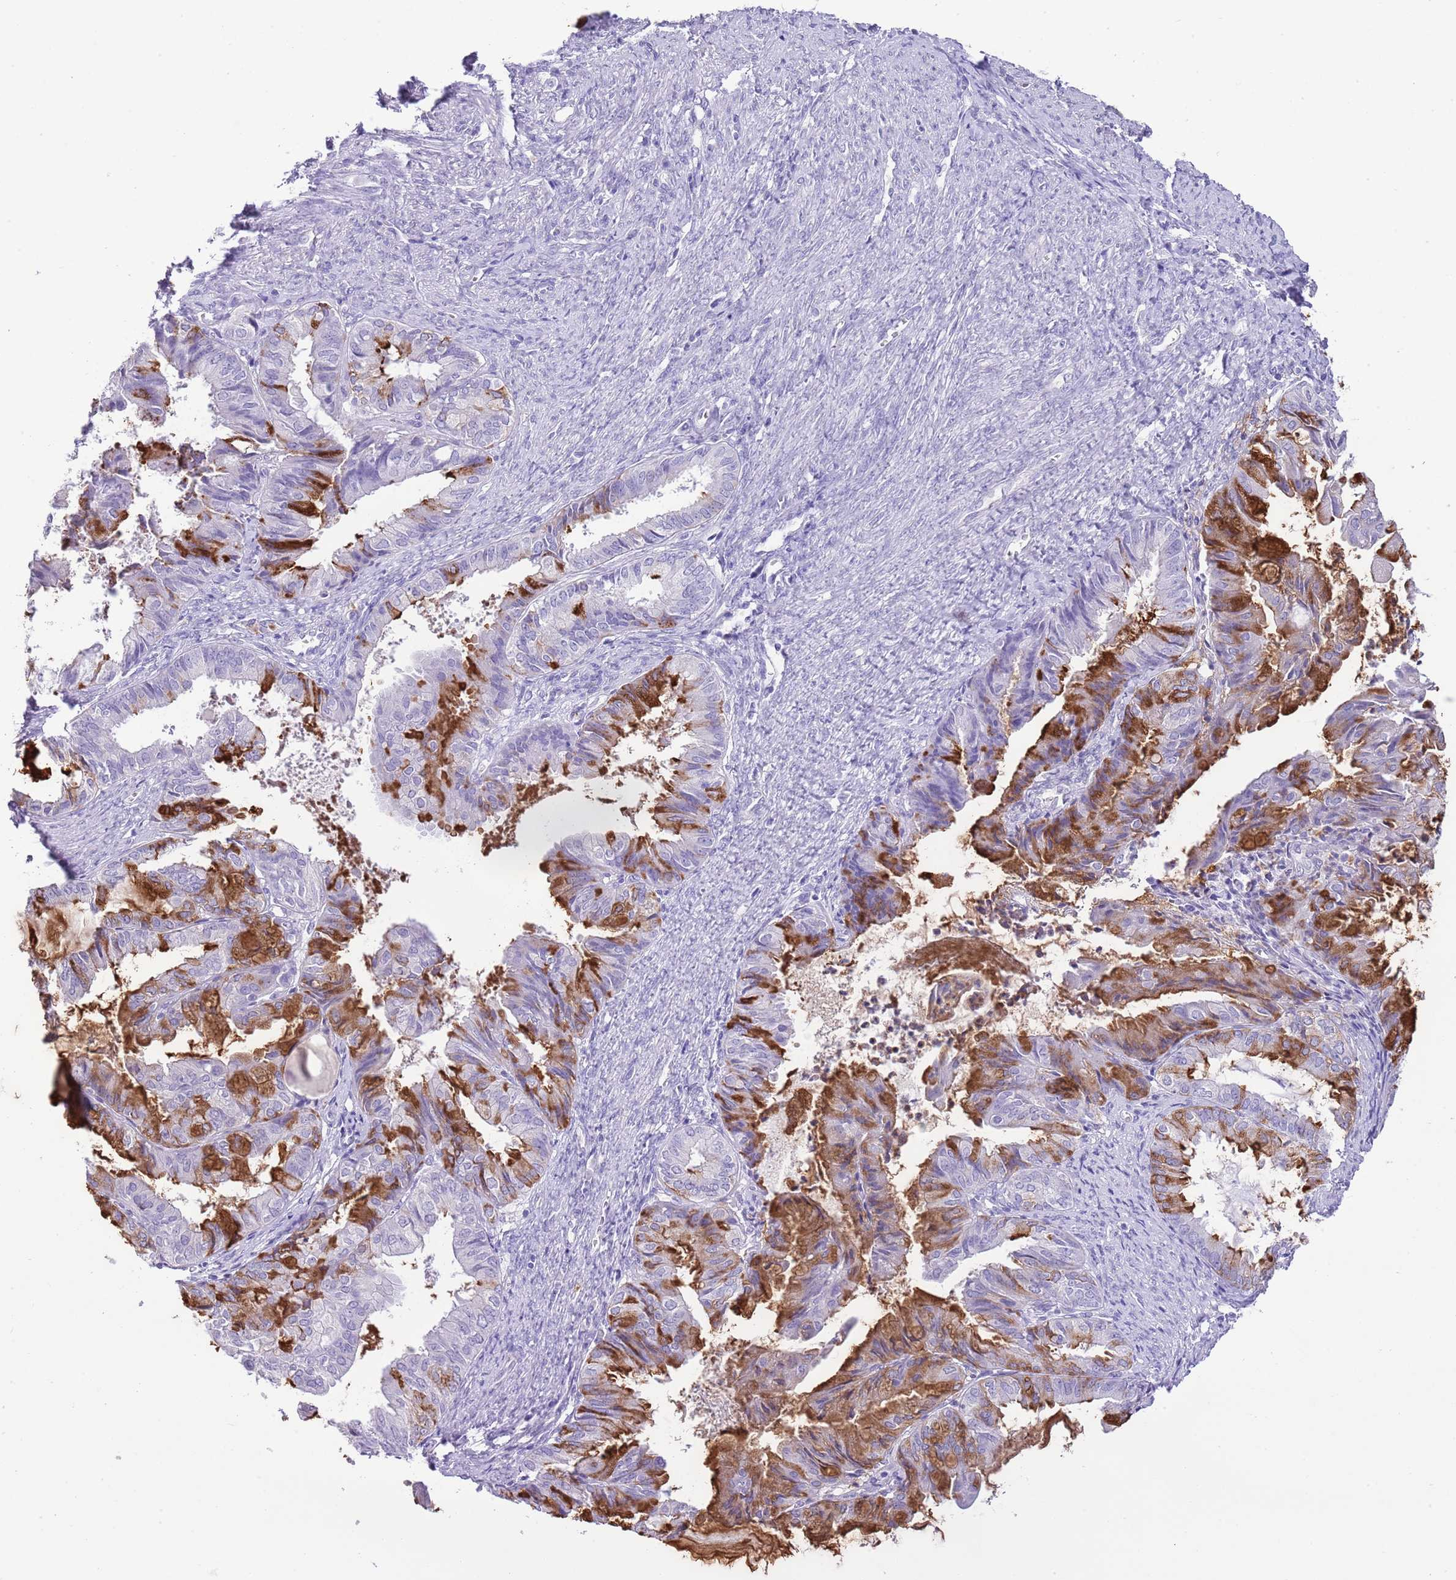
{"staining": {"intensity": "moderate", "quantity": "25%-75%", "location": "cytoplasmic/membranous"}, "tissue": "endometrial cancer", "cell_type": "Tumor cells", "image_type": "cancer", "snomed": [{"axis": "morphology", "description": "Adenocarcinoma, NOS"}, {"axis": "topography", "description": "Endometrium"}], "caption": "Brown immunohistochemical staining in human endometrial cancer demonstrates moderate cytoplasmic/membranous staining in about 25%-75% of tumor cells. (Brightfield microscopy of DAB IHC at high magnification).", "gene": "OR2Z1", "patient": {"sex": "female", "age": 86}}